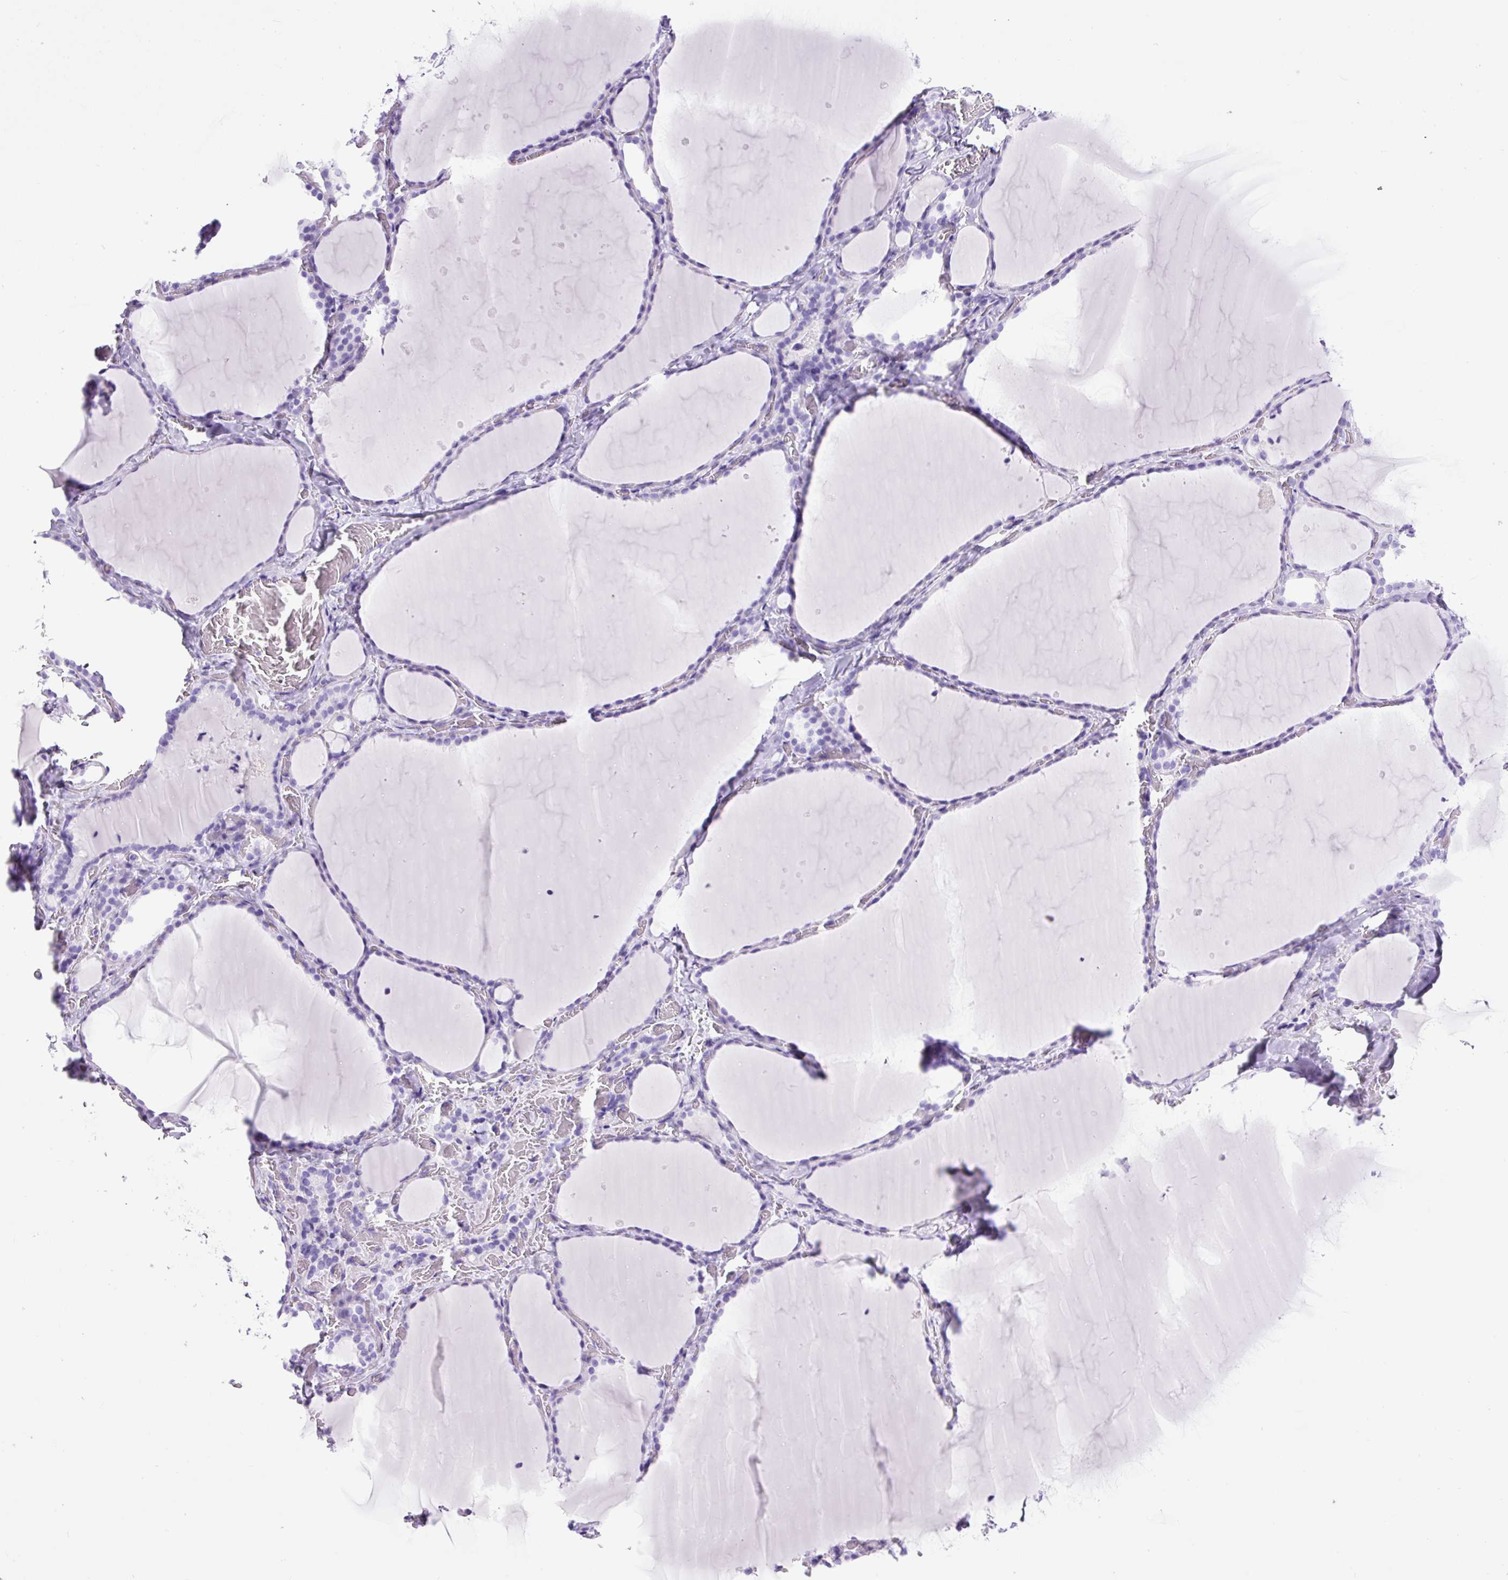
{"staining": {"intensity": "negative", "quantity": "none", "location": "none"}, "tissue": "thyroid gland", "cell_type": "Glandular cells", "image_type": "normal", "snomed": [{"axis": "morphology", "description": "Normal tissue, NOS"}, {"axis": "topography", "description": "Thyroid gland"}], "caption": "Unremarkable thyroid gland was stained to show a protein in brown. There is no significant expression in glandular cells.", "gene": "CEL", "patient": {"sex": "female", "age": 36}}